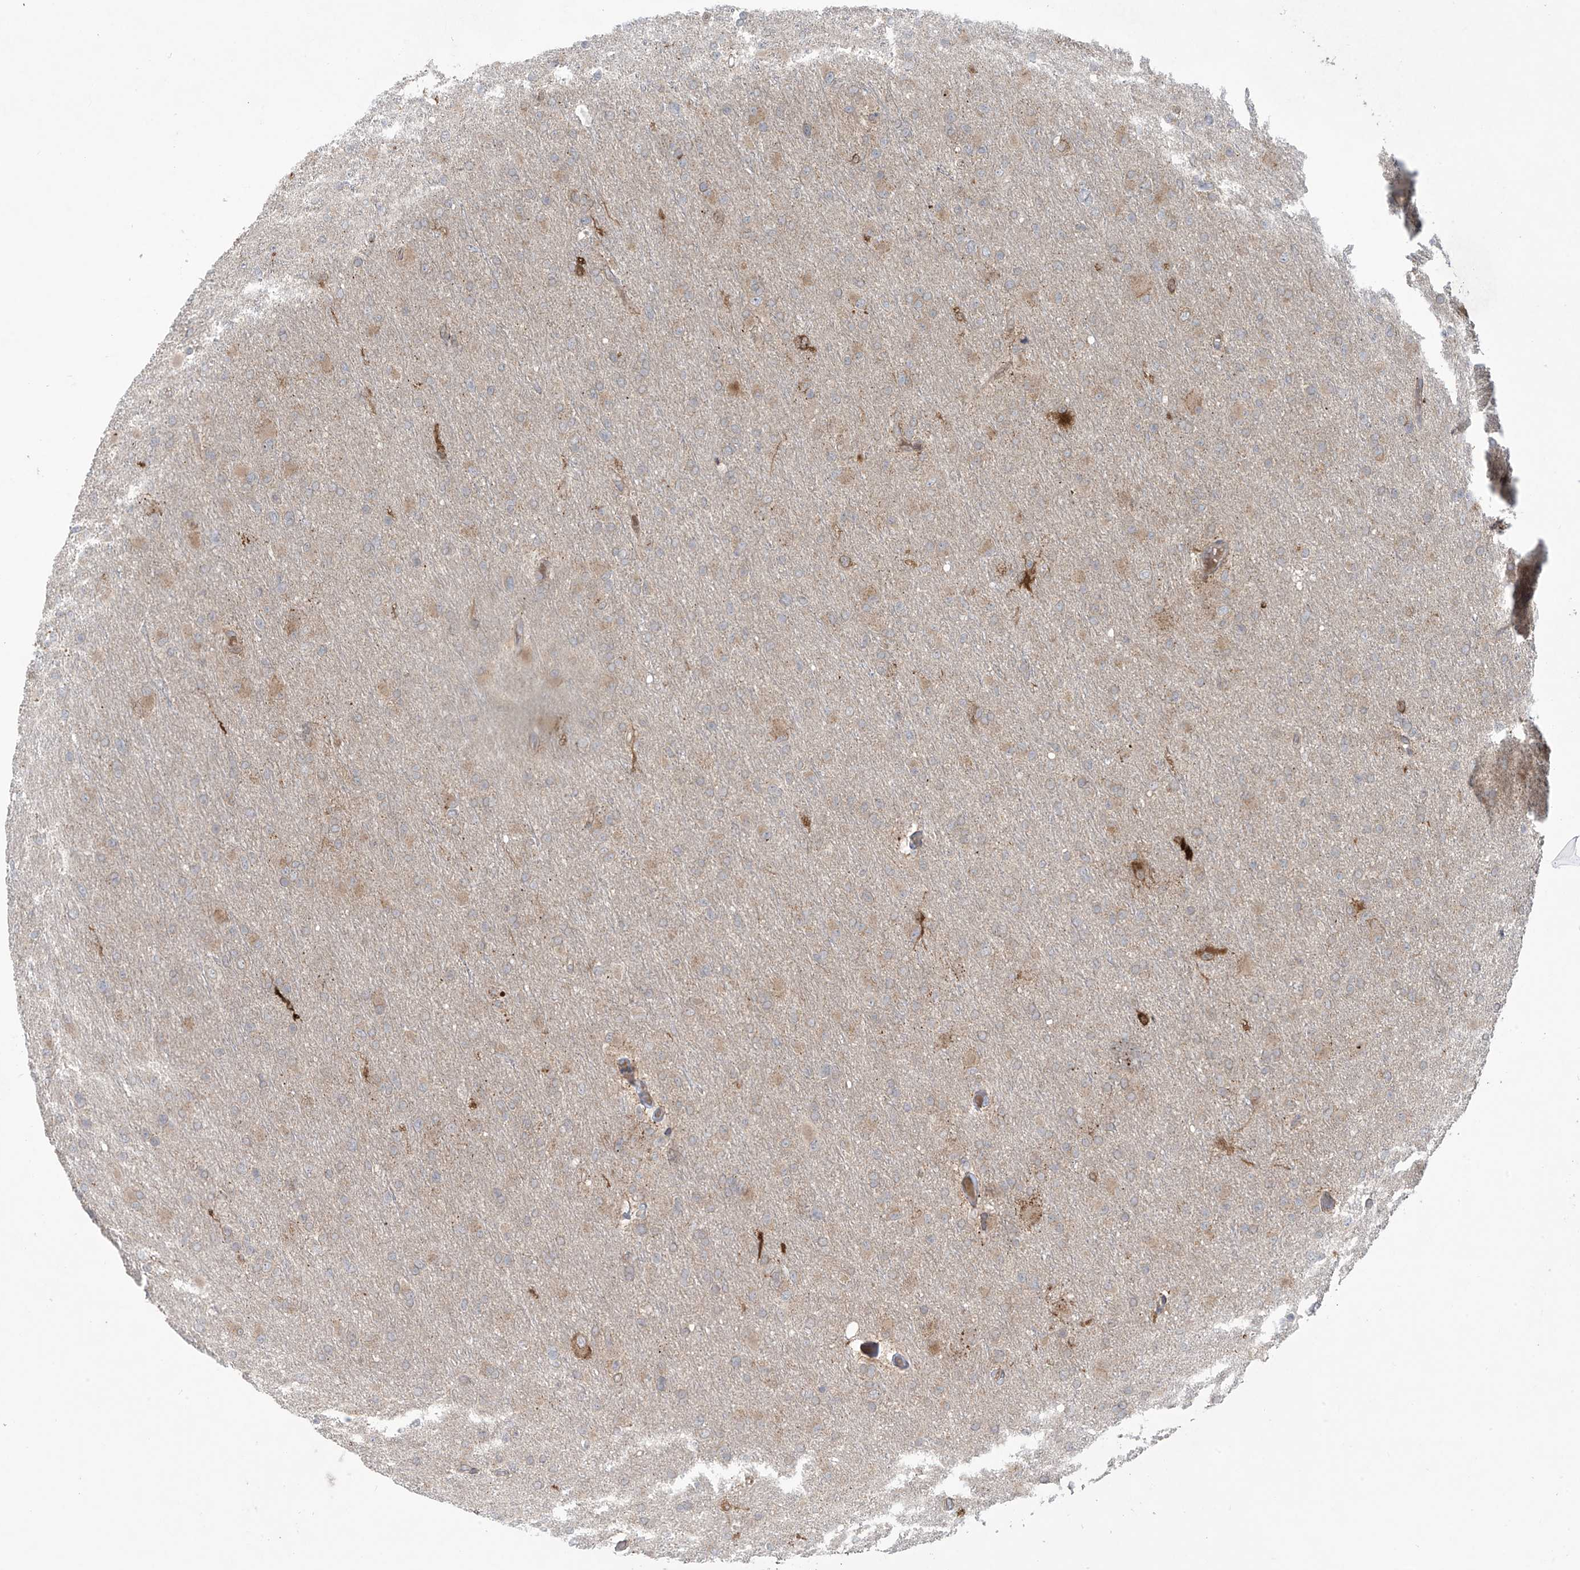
{"staining": {"intensity": "weak", "quantity": "<25%", "location": "cytoplasmic/membranous"}, "tissue": "glioma", "cell_type": "Tumor cells", "image_type": "cancer", "snomed": [{"axis": "morphology", "description": "Glioma, malignant, High grade"}, {"axis": "topography", "description": "Cerebral cortex"}], "caption": "Tumor cells show no significant protein positivity in glioma.", "gene": "PPAT", "patient": {"sex": "female", "age": 36}}